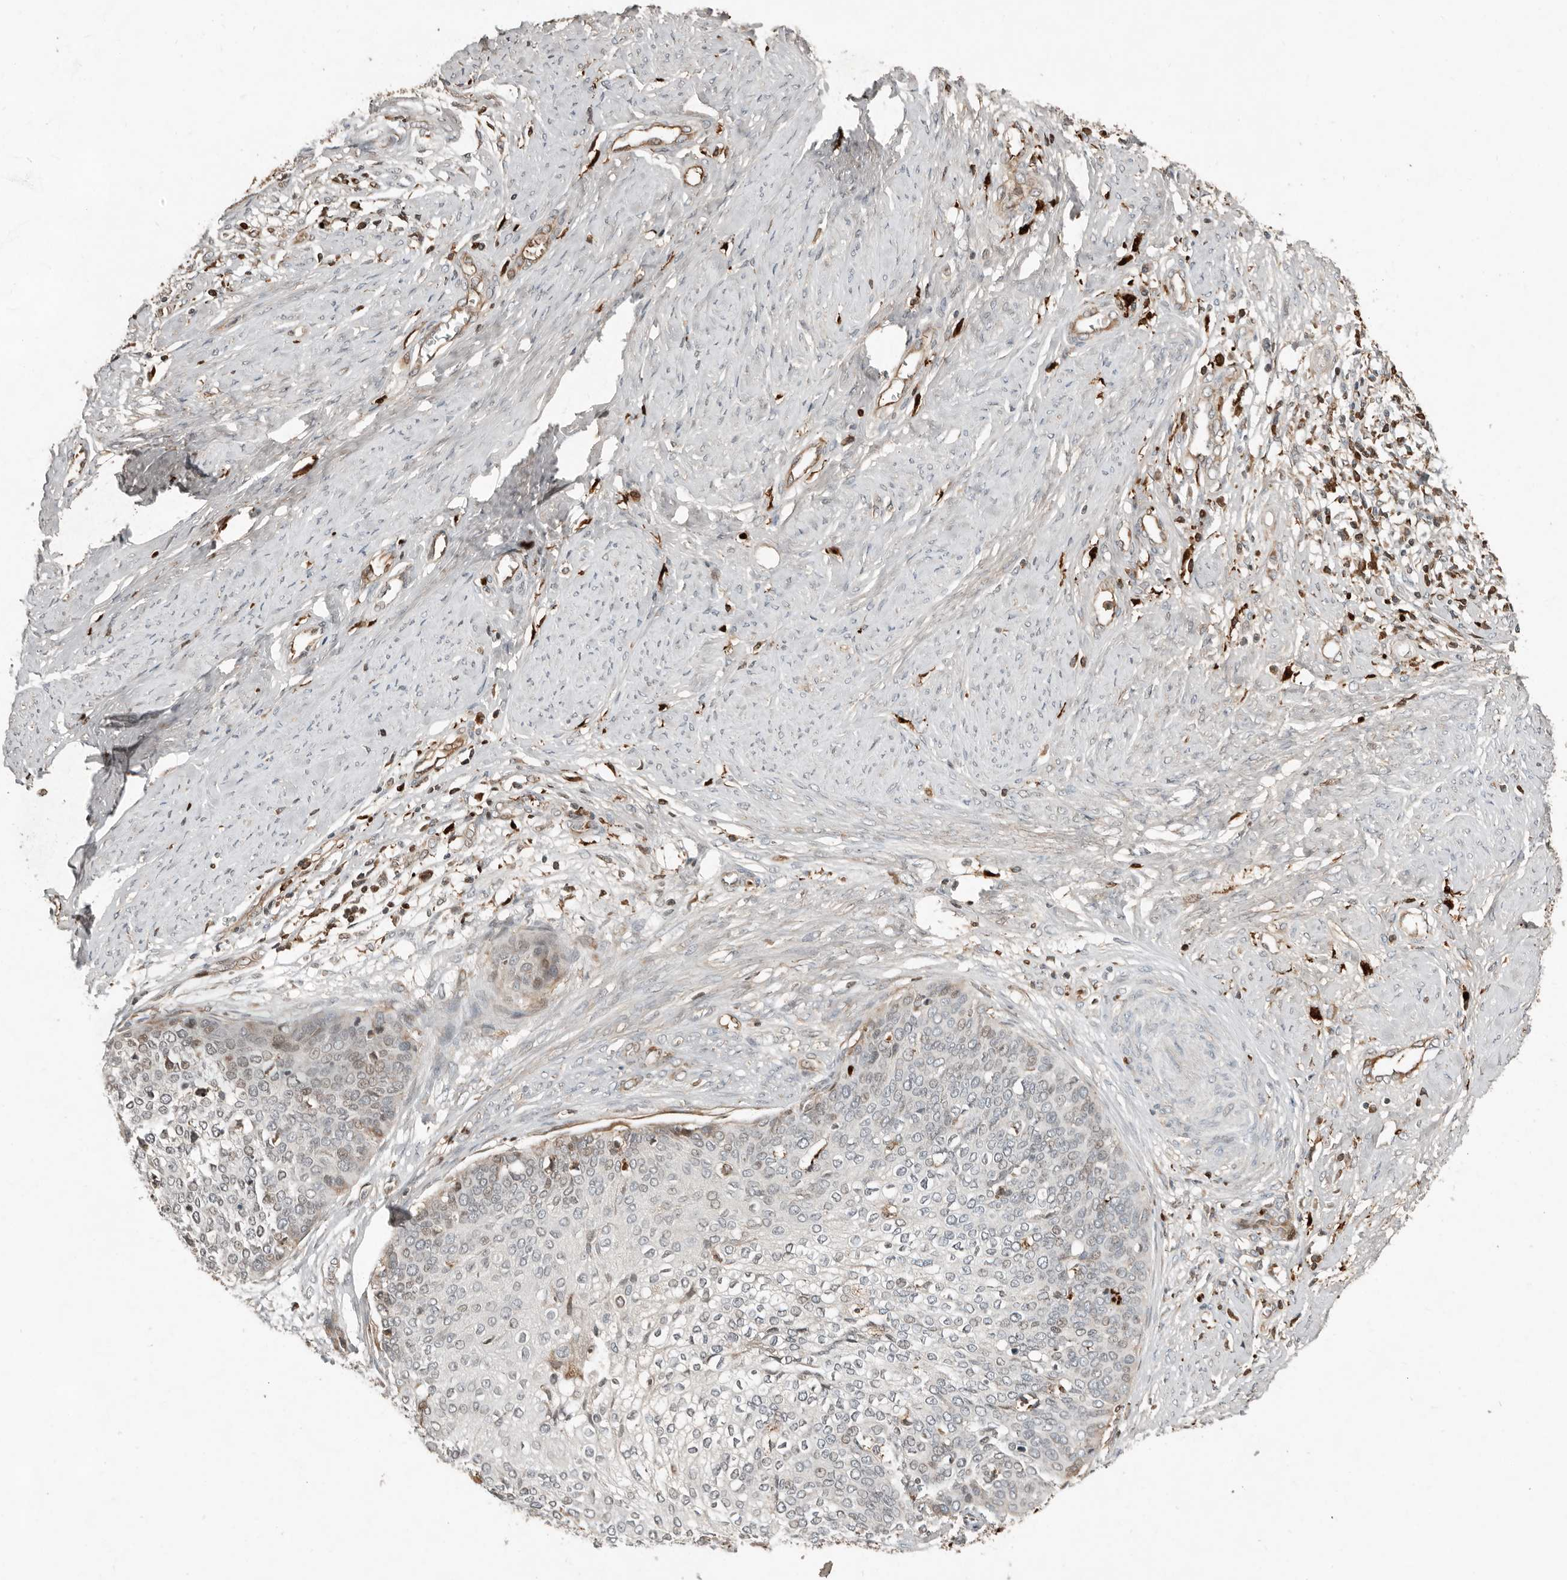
{"staining": {"intensity": "negative", "quantity": "none", "location": "none"}, "tissue": "cervical cancer", "cell_type": "Tumor cells", "image_type": "cancer", "snomed": [{"axis": "morphology", "description": "Squamous cell carcinoma, NOS"}, {"axis": "topography", "description": "Cervix"}], "caption": "An image of squamous cell carcinoma (cervical) stained for a protein displays no brown staining in tumor cells. (Stains: DAB (3,3'-diaminobenzidine) immunohistochemistry (IHC) with hematoxylin counter stain, Microscopy: brightfield microscopy at high magnification).", "gene": "KLHL38", "patient": {"sex": "female", "age": 37}}